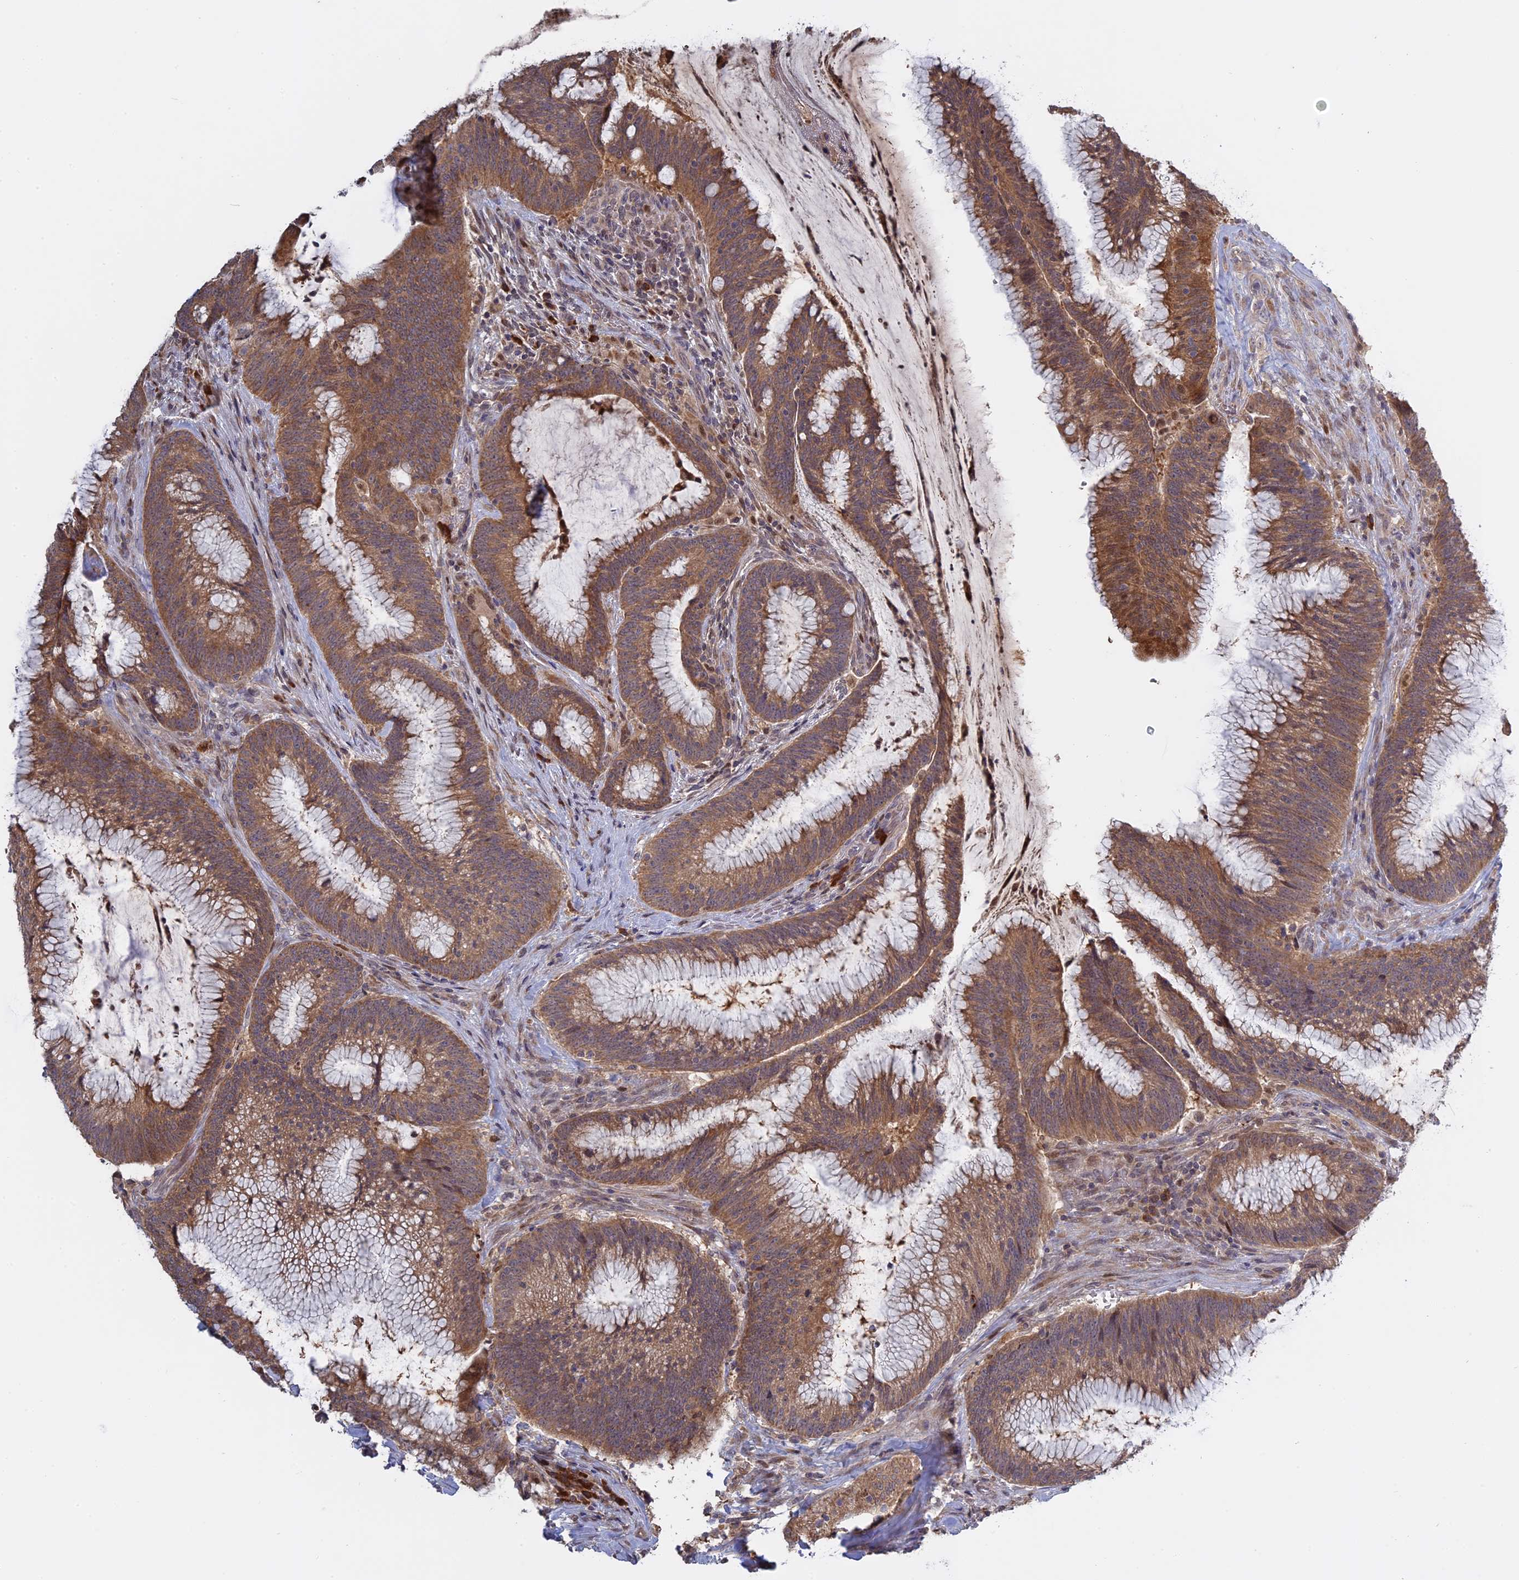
{"staining": {"intensity": "moderate", "quantity": ">75%", "location": "cytoplasmic/membranous"}, "tissue": "colorectal cancer", "cell_type": "Tumor cells", "image_type": "cancer", "snomed": [{"axis": "morphology", "description": "Adenocarcinoma, NOS"}, {"axis": "topography", "description": "Rectum"}], "caption": "Brown immunohistochemical staining in human colorectal cancer (adenocarcinoma) exhibits moderate cytoplasmic/membranous expression in about >75% of tumor cells. (brown staining indicates protein expression, while blue staining denotes nuclei).", "gene": "TMEM208", "patient": {"sex": "female", "age": 77}}